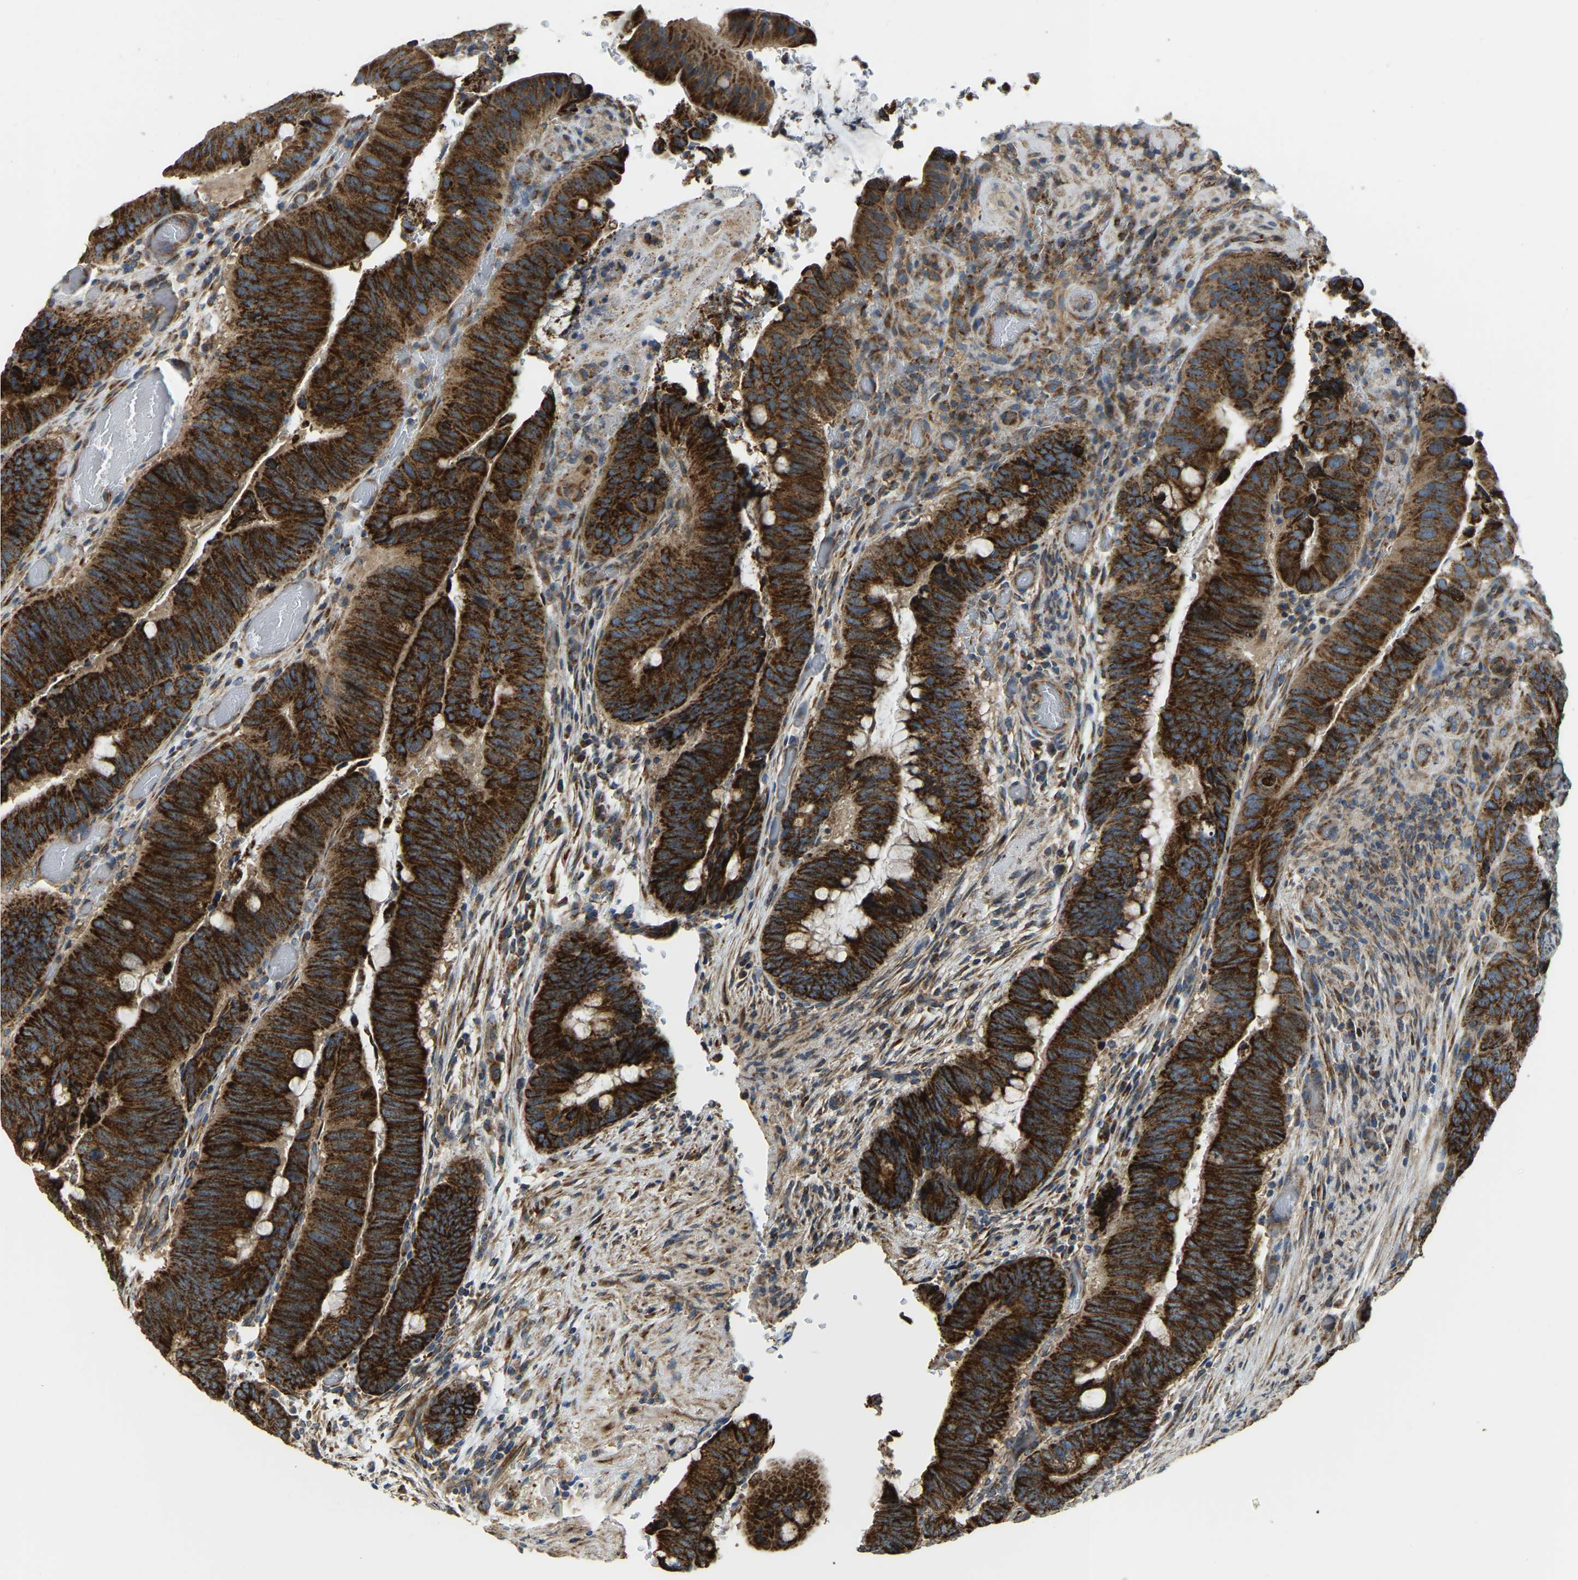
{"staining": {"intensity": "strong", "quantity": ">75%", "location": "cytoplasmic/membranous"}, "tissue": "colorectal cancer", "cell_type": "Tumor cells", "image_type": "cancer", "snomed": [{"axis": "morphology", "description": "Normal tissue, NOS"}, {"axis": "morphology", "description": "Adenocarcinoma, NOS"}, {"axis": "topography", "description": "Rectum"}], "caption": "Immunohistochemical staining of human colorectal cancer (adenocarcinoma) exhibits high levels of strong cytoplasmic/membranous protein positivity in approximately >75% of tumor cells.", "gene": "PSMD7", "patient": {"sex": "male", "age": 92}}